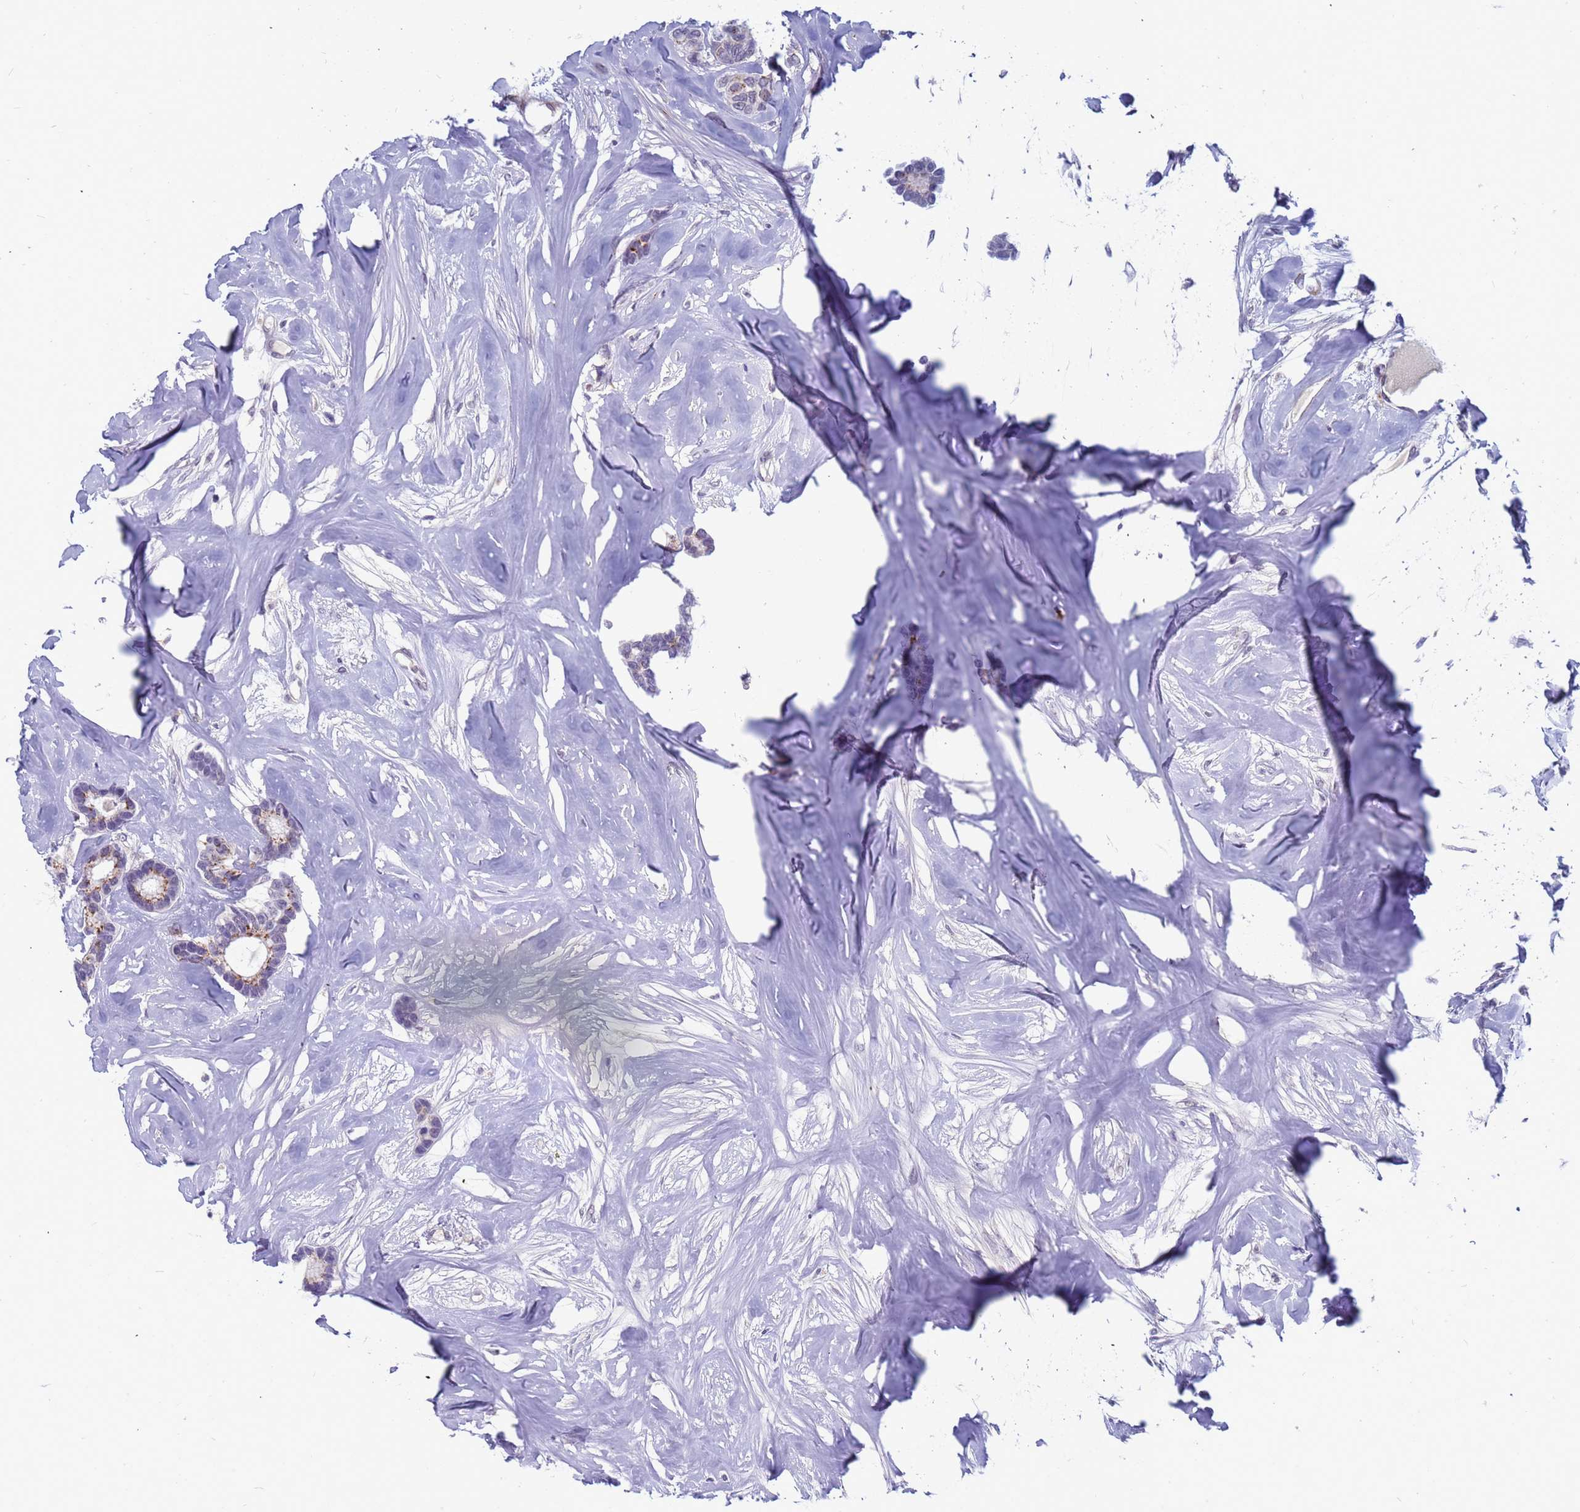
{"staining": {"intensity": "weak", "quantity": "25%-75%", "location": "cytoplasmic/membranous"}, "tissue": "breast cancer", "cell_type": "Tumor cells", "image_type": "cancer", "snomed": [{"axis": "morphology", "description": "Duct carcinoma"}, {"axis": "topography", "description": "Breast"}], "caption": "Immunohistochemical staining of human infiltrating ductal carcinoma (breast) demonstrates low levels of weak cytoplasmic/membranous staining in about 25%-75% of tumor cells.", "gene": "CXorf65", "patient": {"sex": "female", "age": 87}}